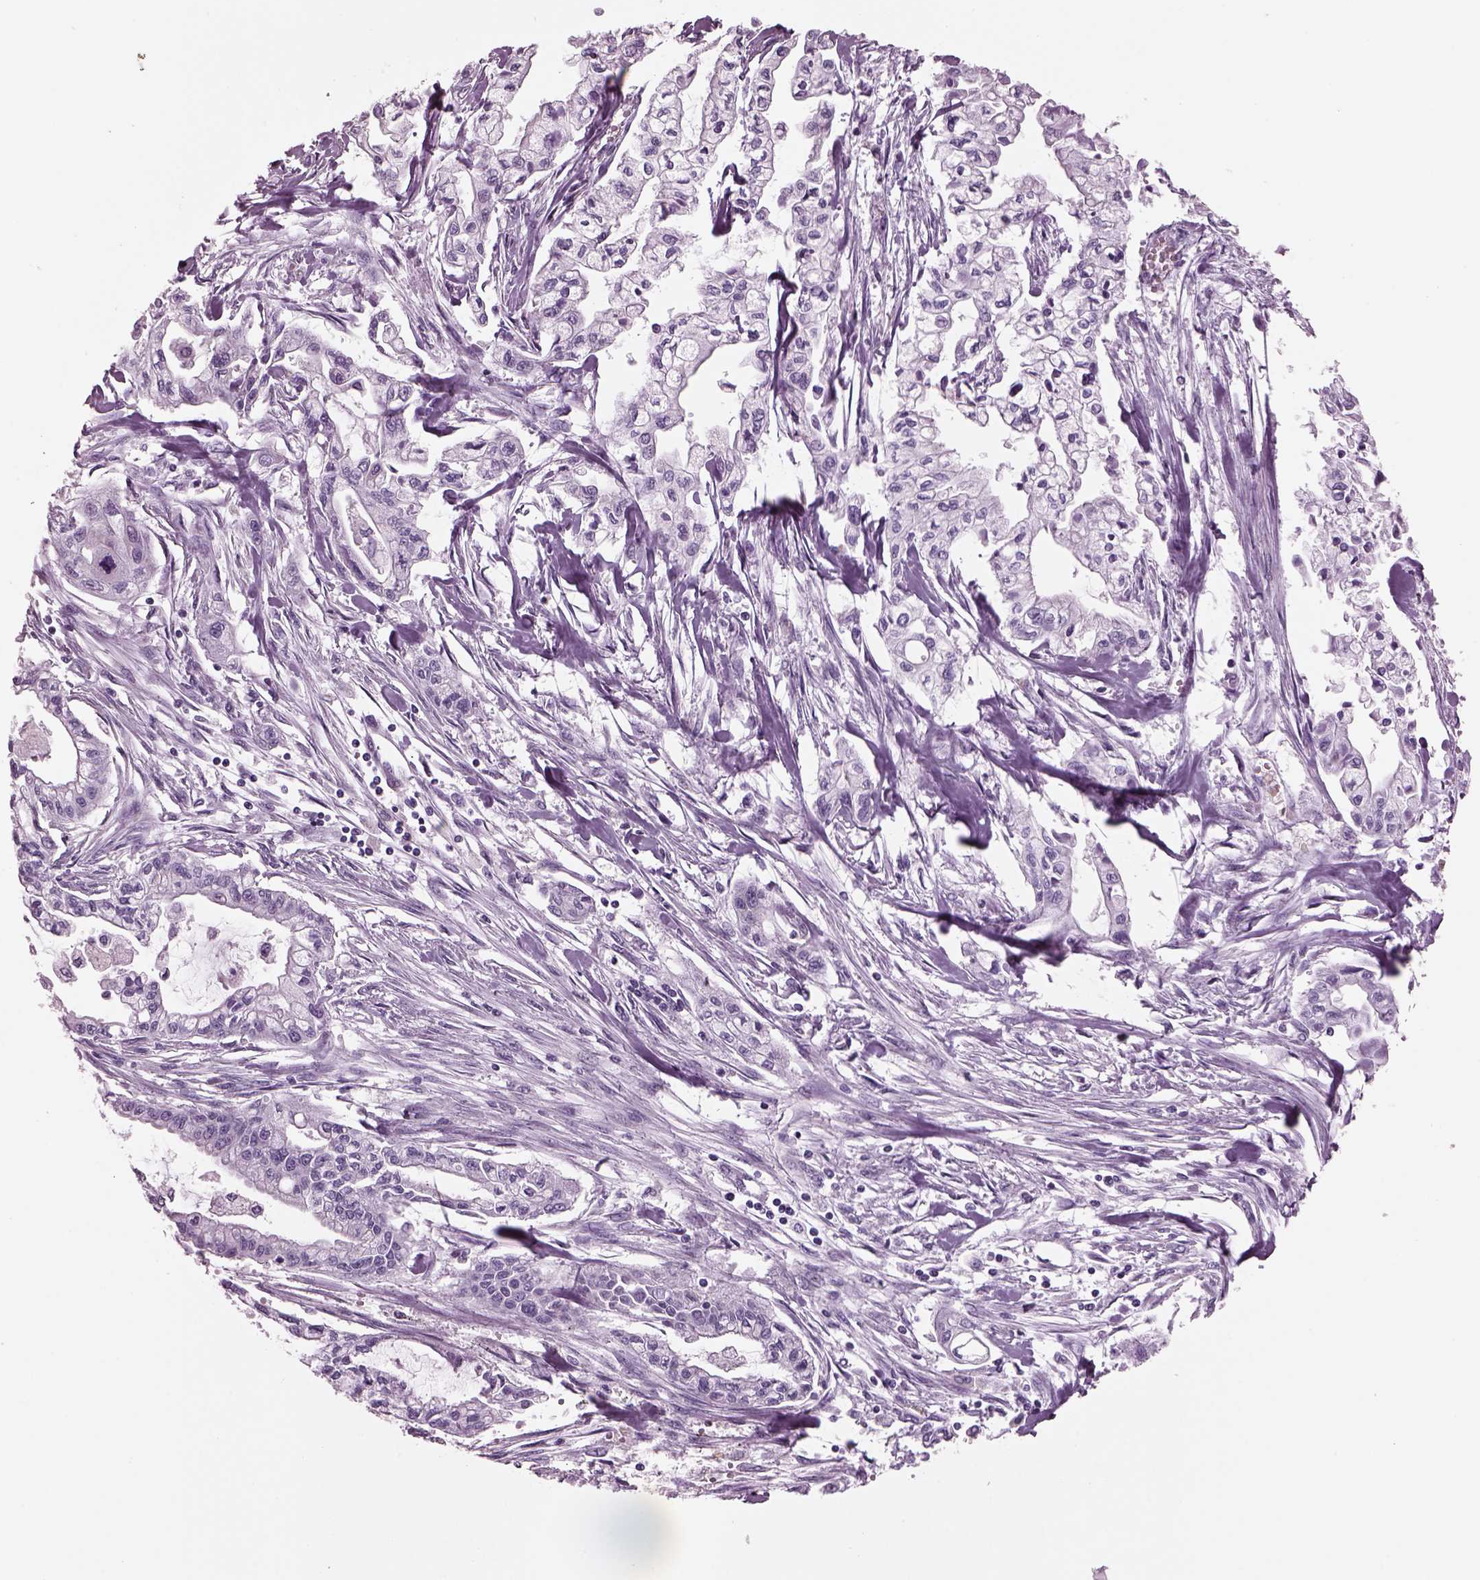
{"staining": {"intensity": "negative", "quantity": "none", "location": "none"}, "tissue": "pancreatic cancer", "cell_type": "Tumor cells", "image_type": "cancer", "snomed": [{"axis": "morphology", "description": "Adenocarcinoma, NOS"}, {"axis": "topography", "description": "Pancreas"}], "caption": "This is a histopathology image of immunohistochemistry staining of pancreatic cancer (adenocarcinoma), which shows no expression in tumor cells.", "gene": "PRR9", "patient": {"sex": "male", "age": 54}}